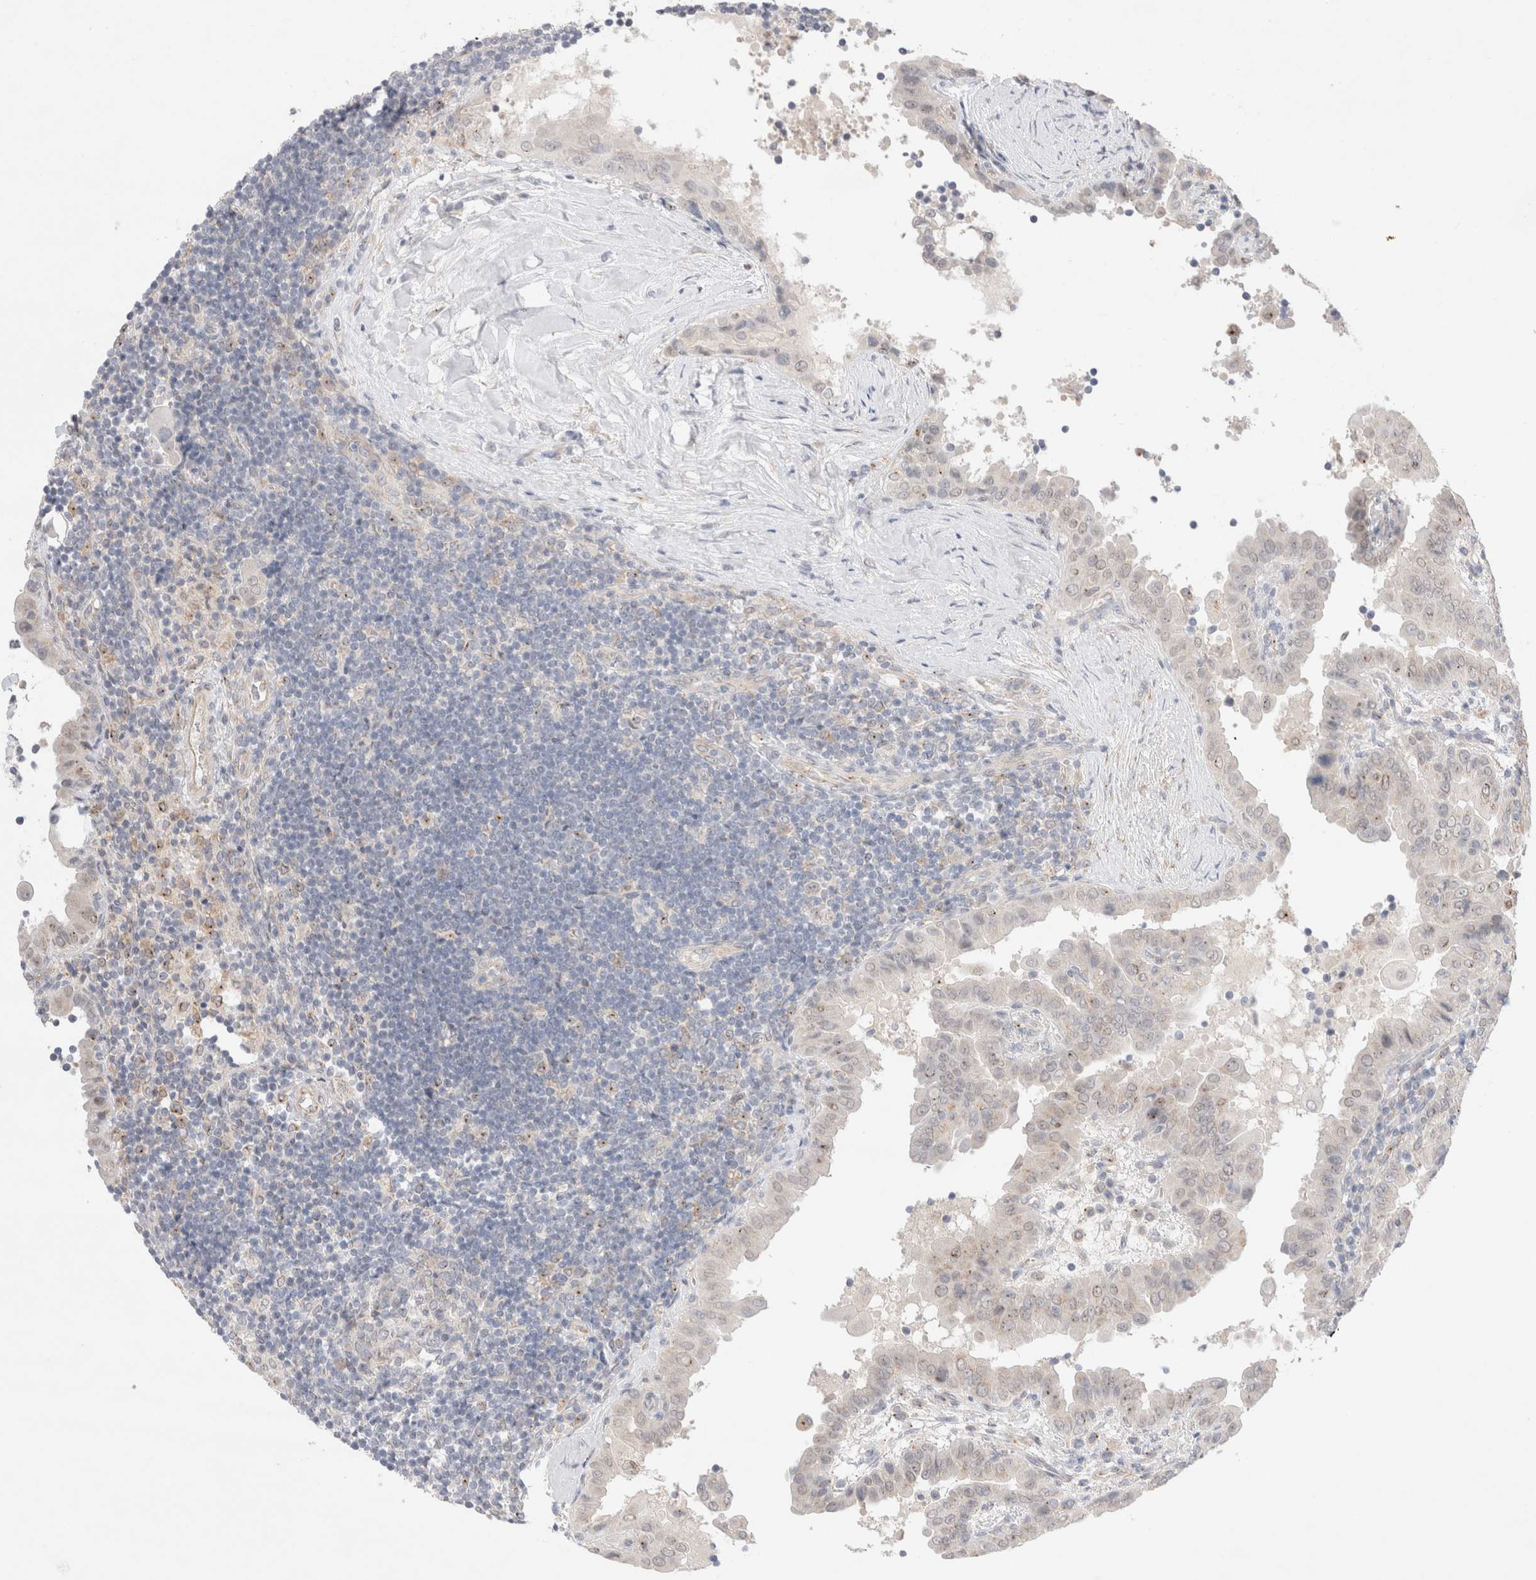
{"staining": {"intensity": "negative", "quantity": "none", "location": "none"}, "tissue": "thyroid cancer", "cell_type": "Tumor cells", "image_type": "cancer", "snomed": [{"axis": "morphology", "description": "Papillary adenocarcinoma, NOS"}, {"axis": "topography", "description": "Thyroid gland"}], "caption": "Human thyroid papillary adenocarcinoma stained for a protein using immunohistochemistry (IHC) demonstrates no staining in tumor cells.", "gene": "BICD2", "patient": {"sex": "male", "age": 33}}